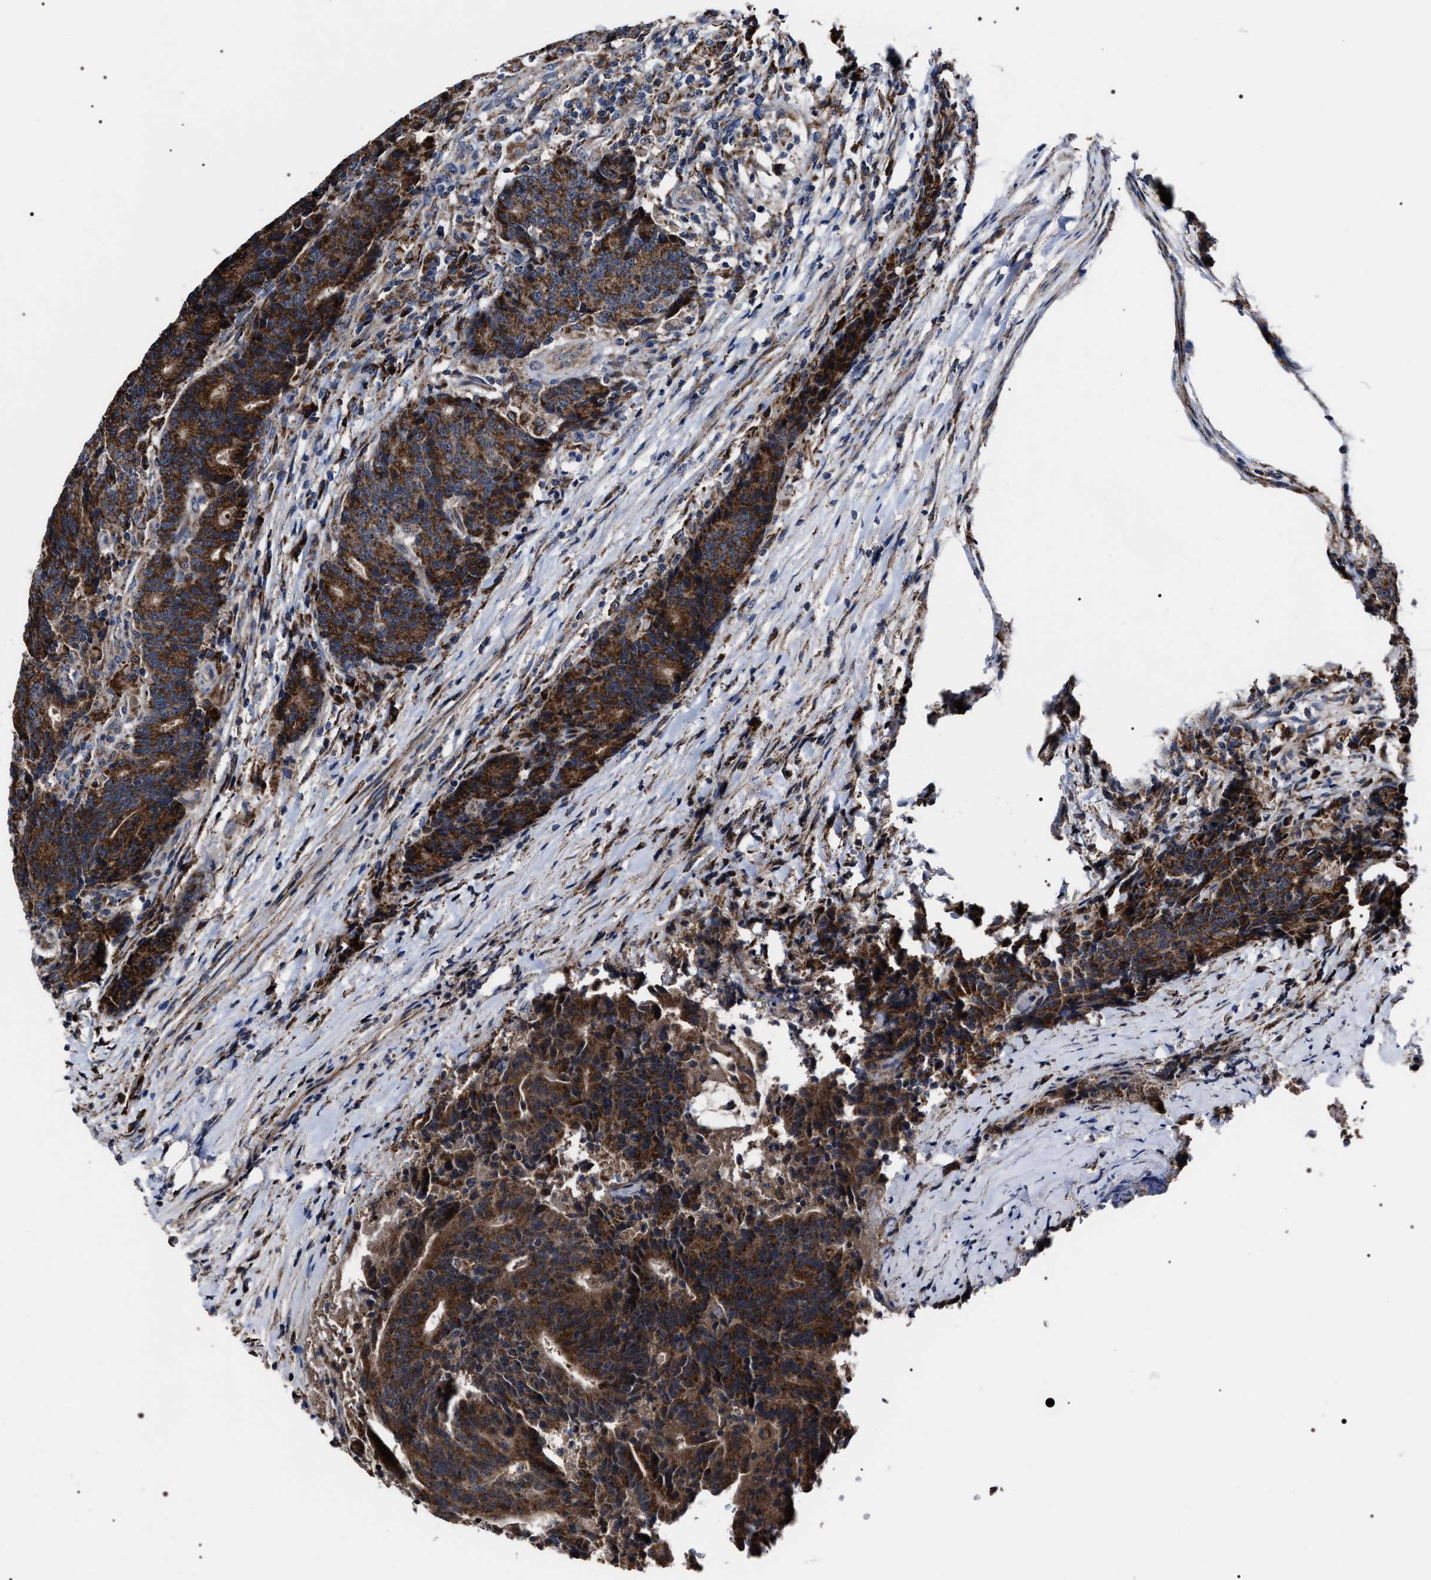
{"staining": {"intensity": "strong", "quantity": ">75%", "location": "cytoplasmic/membranous"}, "tissue": "colorectal cancer", "cell_type": "Tumor cells", "image_type": "cancer", "snomed": [{"axis": "morphology", "description": "Normal tissue, NOS"}, {"axis": "morphology", "description": "Adenocarcinoma, NOS"}, {"axis": "topography", "description": "Colon"}], "caption": "Colorectal cancer (adenocarcinoma) stained for a protein exhibits strong cytoplasmic/membranous positivity in tumor cells.", "gene": "MACC1", "patient": {"sex": "female", "age": 75}}